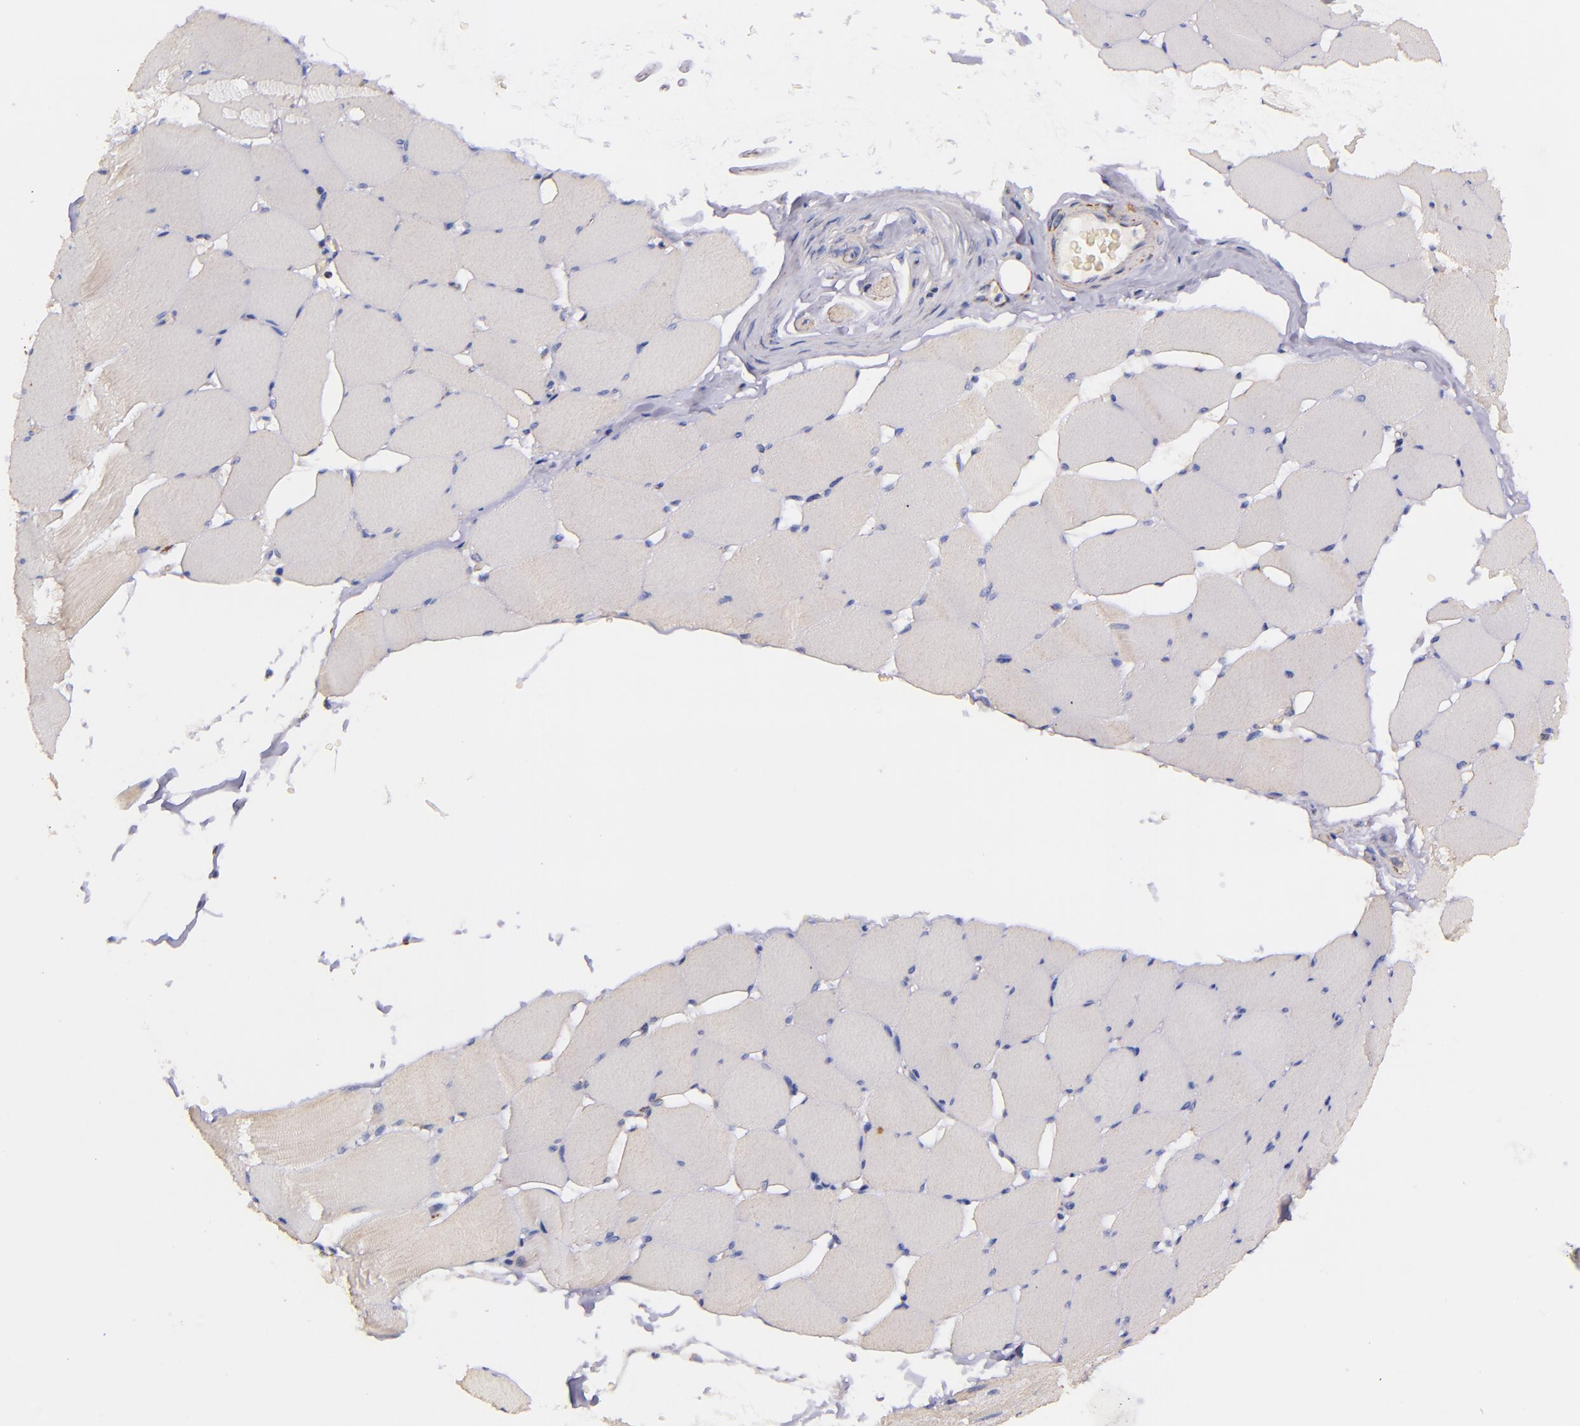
{"staining": {"intensity": "weak", "quantity": "25%-75%", "location": "cytoplasmic/membranous"}, "tissue": "skeletal muscle", "cell_type": "Myocytes", "image_type": "normal", "snomed": [{"axis": "morphology", "description": "Normal tissue, NOS"}, {"axis": "topography", "description": "Skeletal muscle"}], "caption": "Myocytes display low levels of weak cytoplasmic/membranous expression in approximately 25%-75% of cells in benign skeletal muscle. The staining is performed using DAB (3,3'-diaminobenzidine) brown chromogen to label protein expression. The nuclei are counter-stained blue using hematoxylin.", "gene": "IDH3G", "patient": {"sex": "male", "age": 62}}